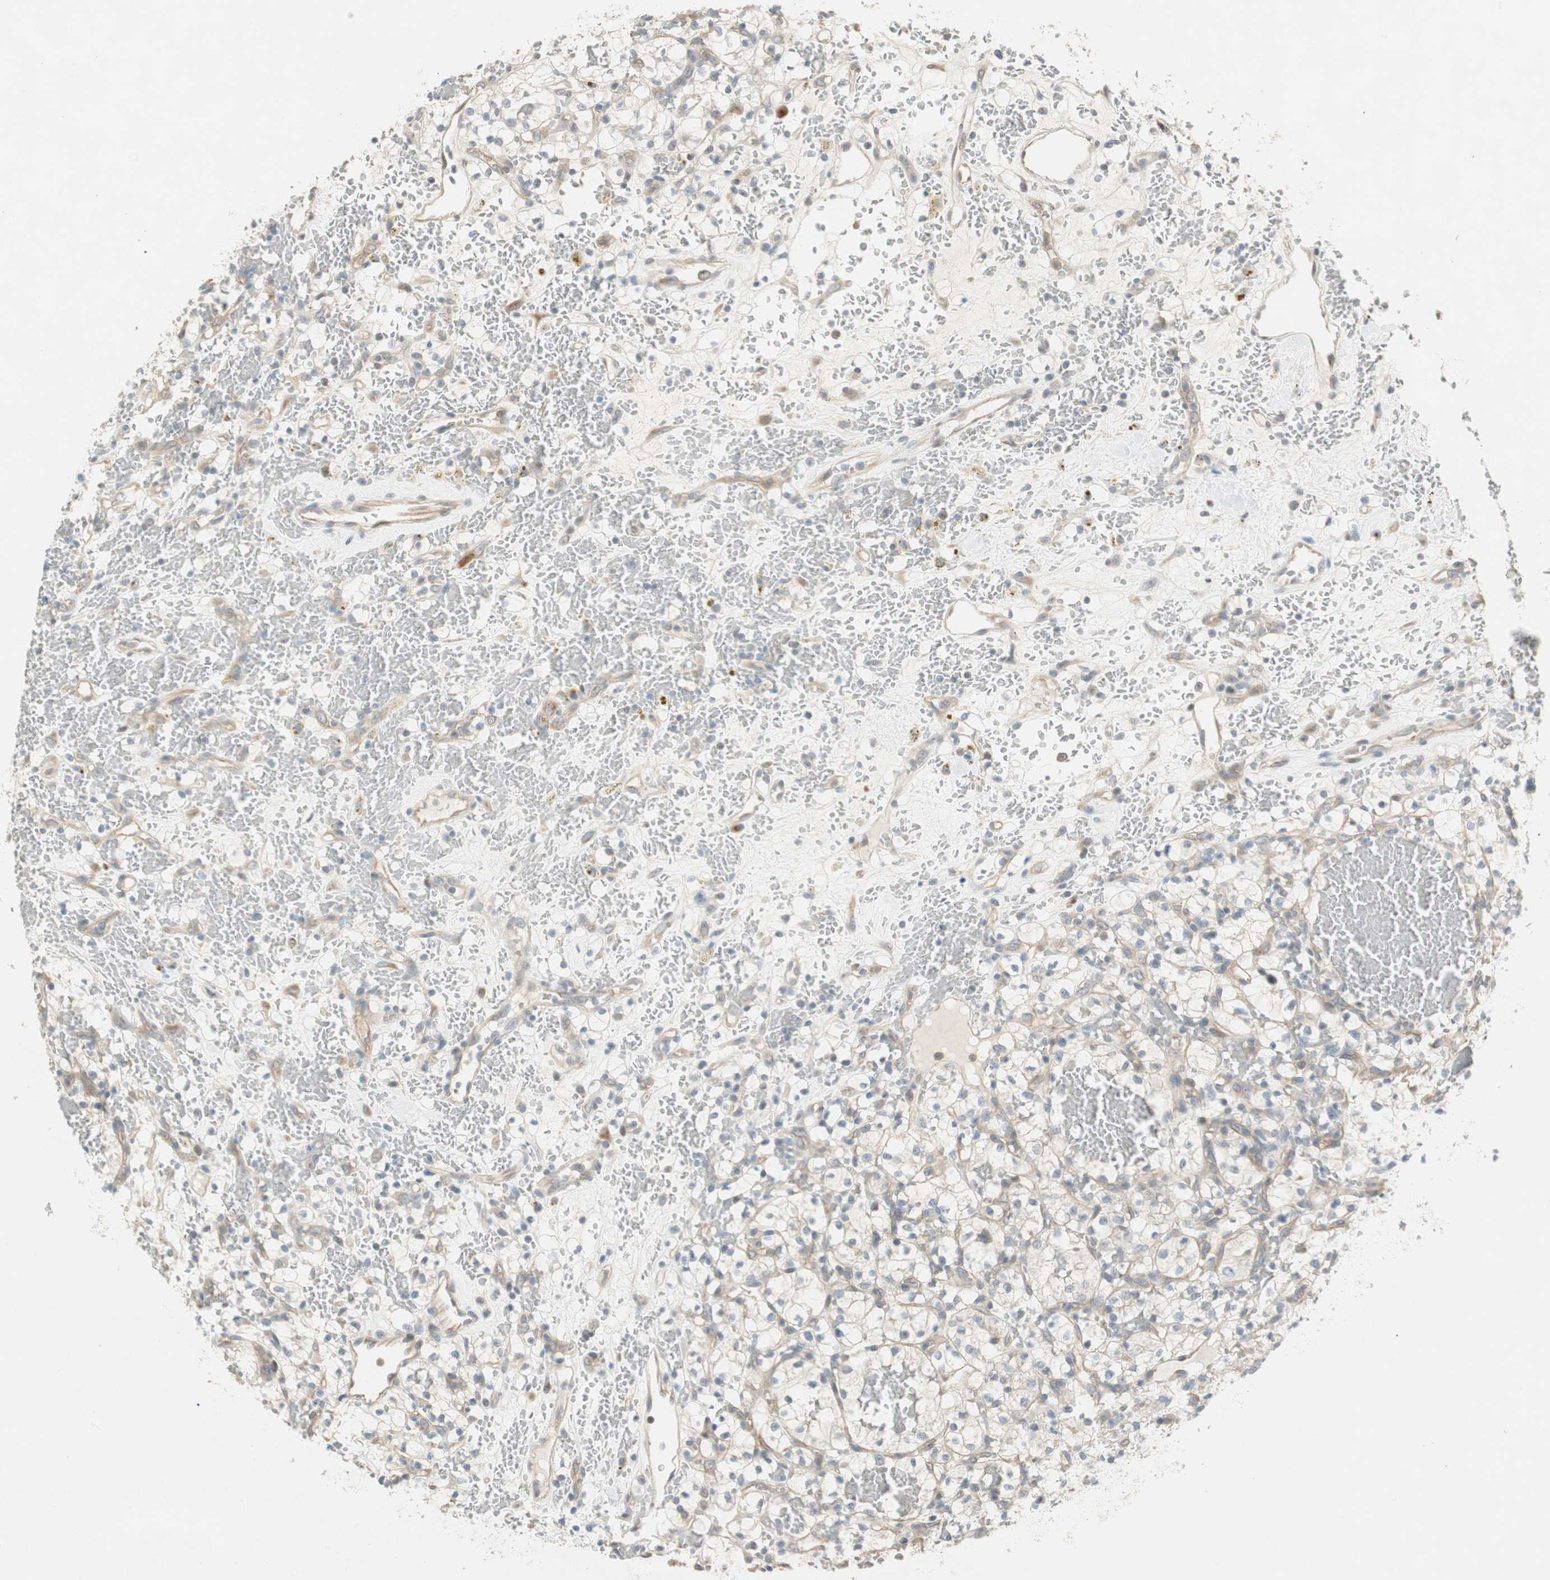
{"staining": {"intensity": "negative", "quantity": "none", "location": "none"}, "tissue": "renal cancer", "cell_type": "Tumor cells", "image_type": "cancer", "snomed": [{"axis": "morphology", "description": "Adenocarcinoma, NOS"}, {"axis": "topography", "description": "Kidney"}], "caption": "This is an IHC micrograph of renal cancer. There is no expression in tumor cells.", "gene": "CGRRF1", "patient": {"sex": "female", "age": 60}}